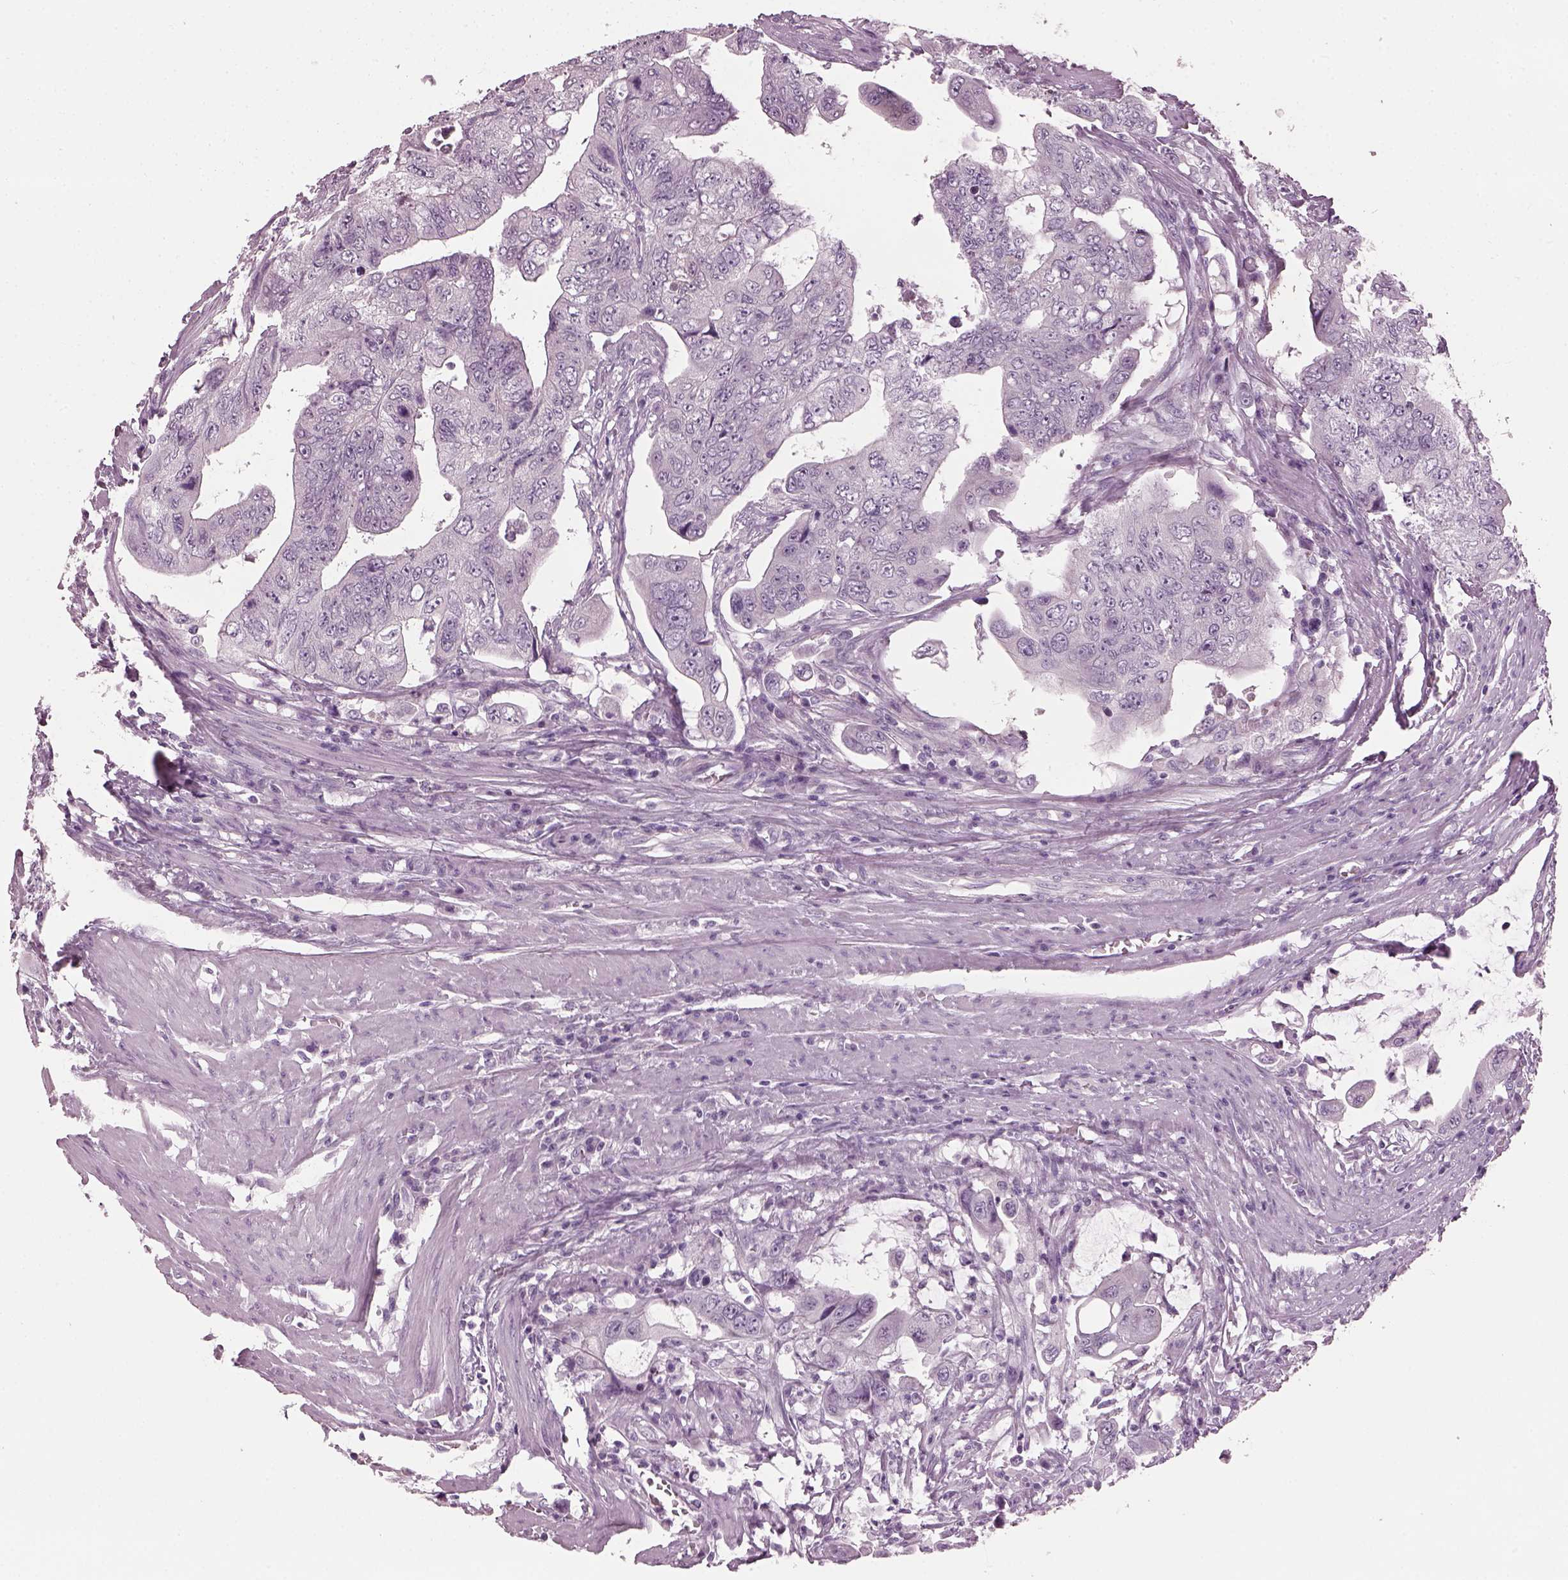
{"staining": {"intensity": "negative", "quantity": "none", "location": "none"}, "tissue": "colorectal cancer", "cell_type": "Tumor cells", "image_type": "cancer", "snomed": [{"axis": "morphology", "description": "Adenocarcinoma, NOS"}, {"axis": "topography", "description": "Colon"}], "caption": "DAB (3,3'-diaminobenzidine) immunohistochemical staining of human colorectal cancer (adenocarcinoma) reveals no significant positivity in tumor cells.", "gene": "PDC", "patient": {"sex": "male", "age": 57}}